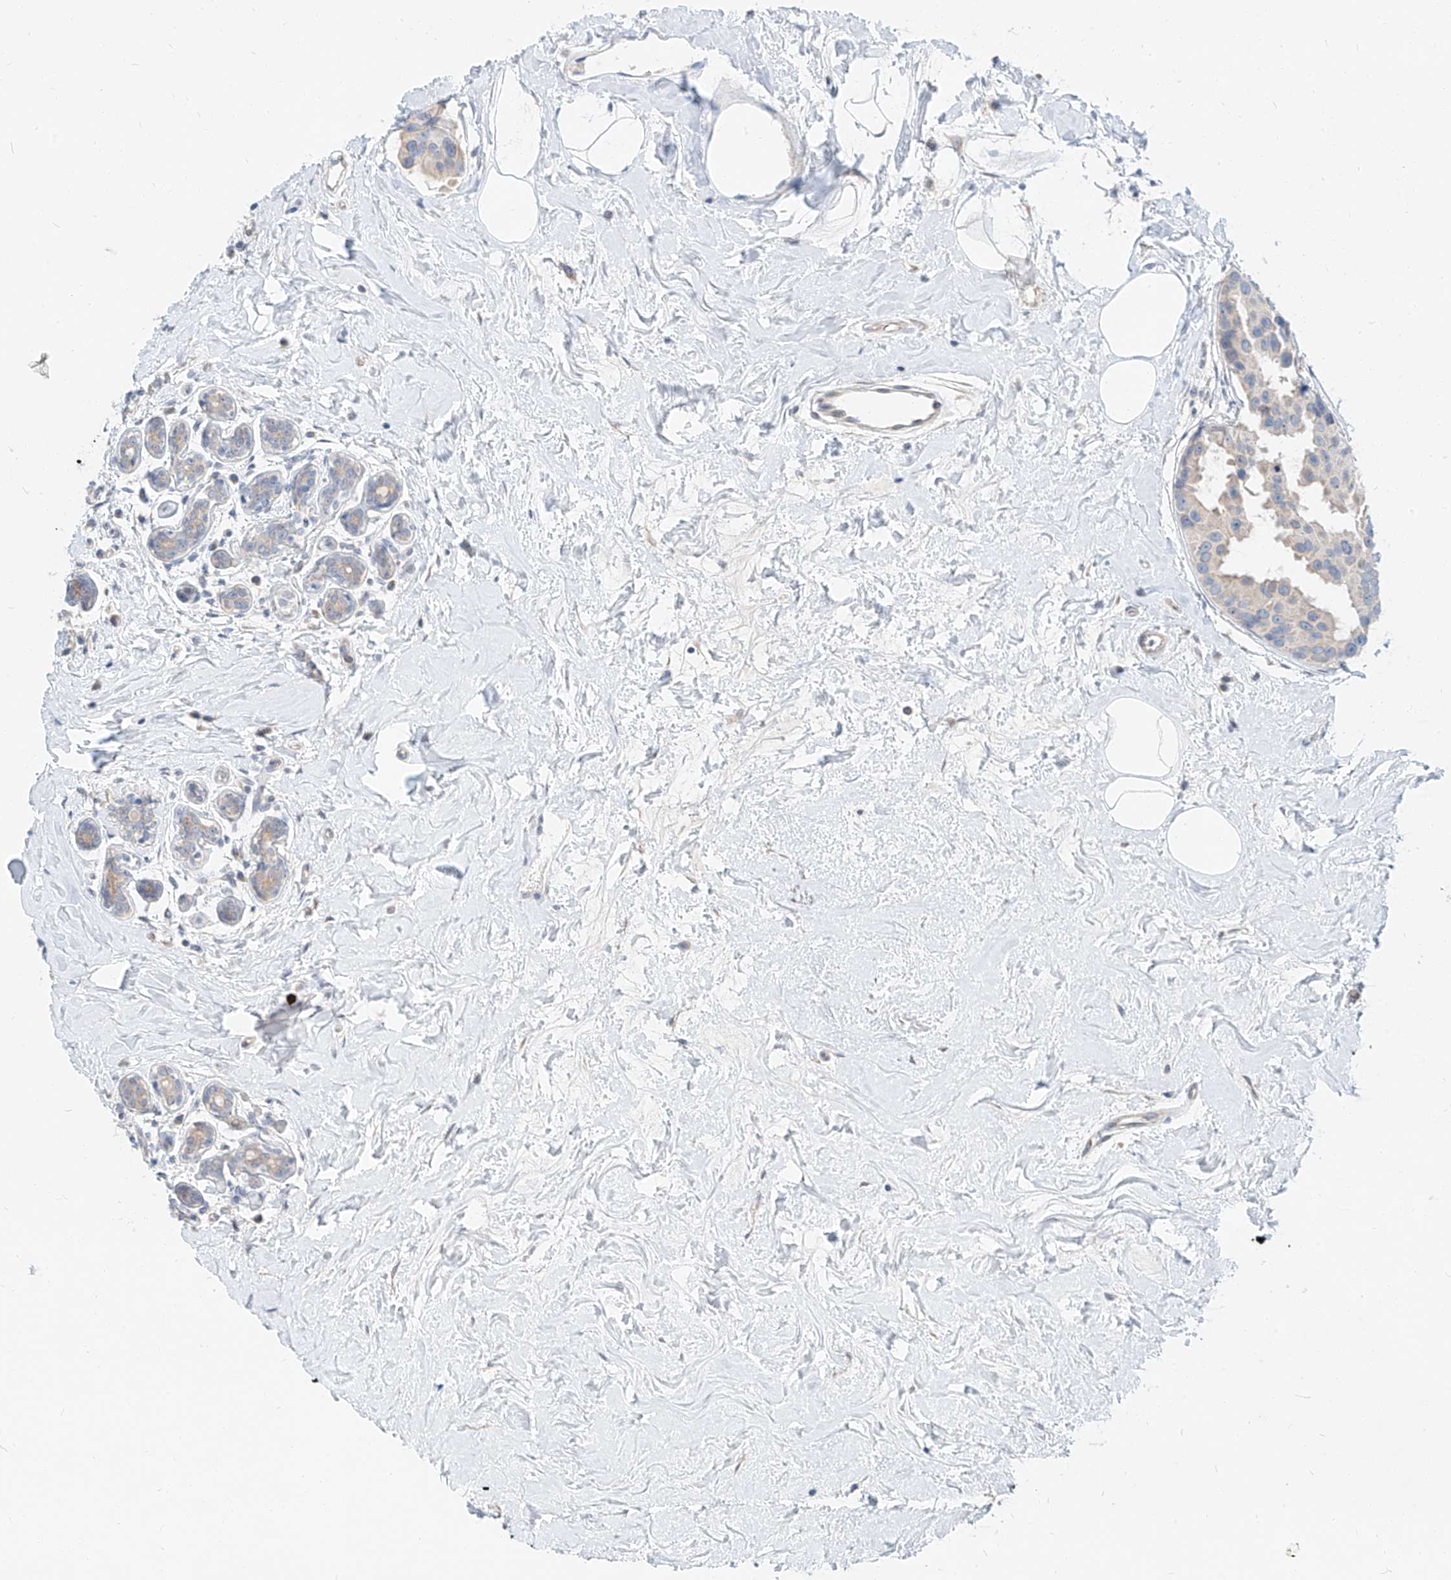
{"staining": {"intensity": "negative", "quantity": "none", "location": "none"}, "tissue": "breast cancer", "cell_type": "Tumor cells", "image_type": "cancer", "snomed": [{"axis": "morphology", "description": "Normal tissue, NOS"}, {"axis": "morphology", "description": "Duct carcinoma"}, {"axis": "topography", "description": "Breast"}], "caption": "Immunohistochemical staining of breast cancer (infiltrating ductal carcinoma) displays no significant expression in tumor cells.", "gene": "STX19", "patient": {"sex": "female", "age": 39}}